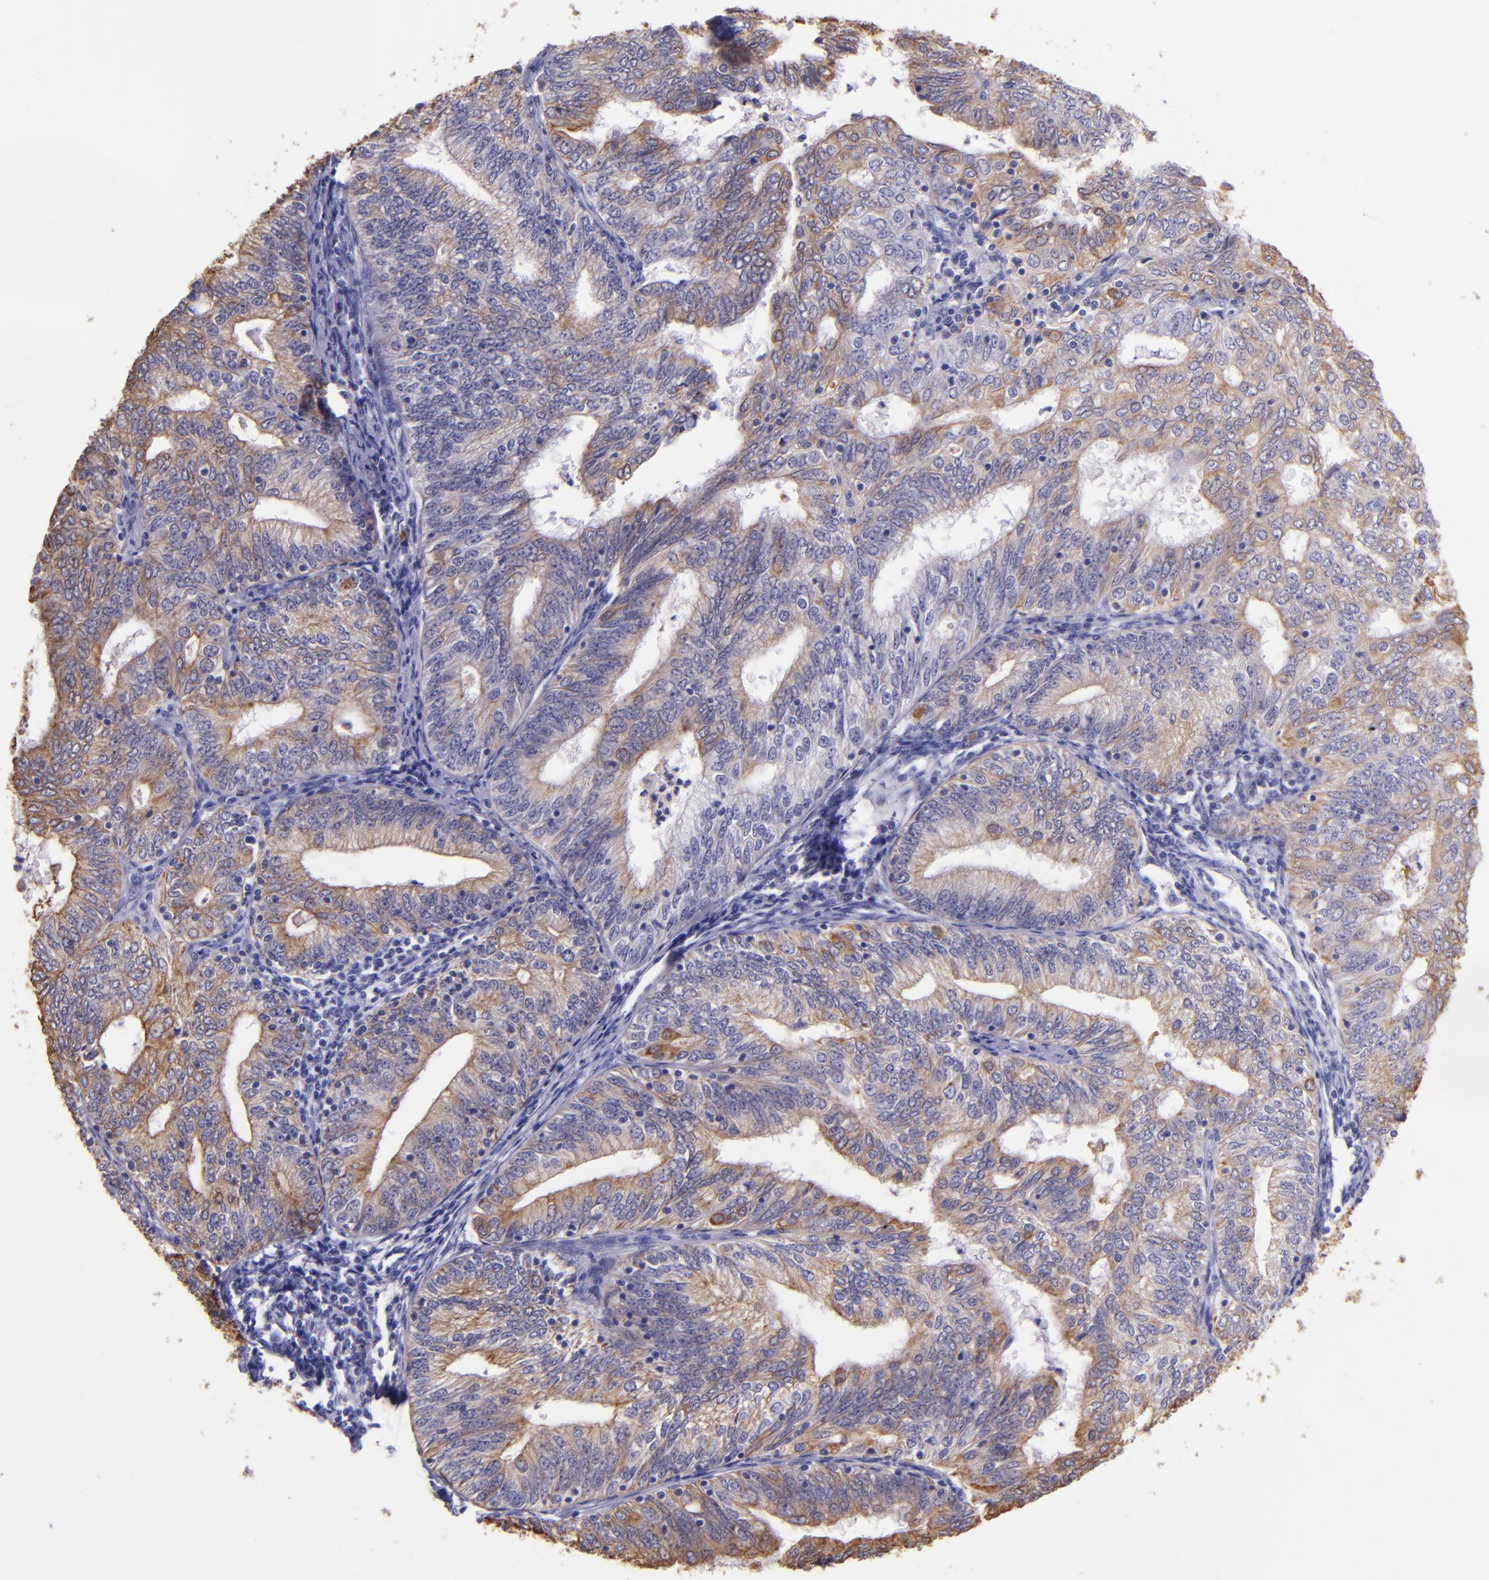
{"staining": {"intensity": "weak", "quantity": "25%-75%", "location": "cytoplasmic/membranous"}, "tissue": "endometrial cancer", "cell_type": "Tumor cells", "image_type": "cancer", "snomed": [{"axis": "morphology", "description": "Adenocarcinoma, NOS"}, {"axis": "topography", "description": "Endometrium"}], "caption": "Endometrial adenocarcinoma tissue shows weak cytoplasmic/membranous staining in about 25%-75% of tumor cells (DAB (3,3'-diaminobenzidine) = brown stain, brightfield microscopy at high magnification).", "gene": "KRT4", "patient": {"sex": "female", "age": 69}}